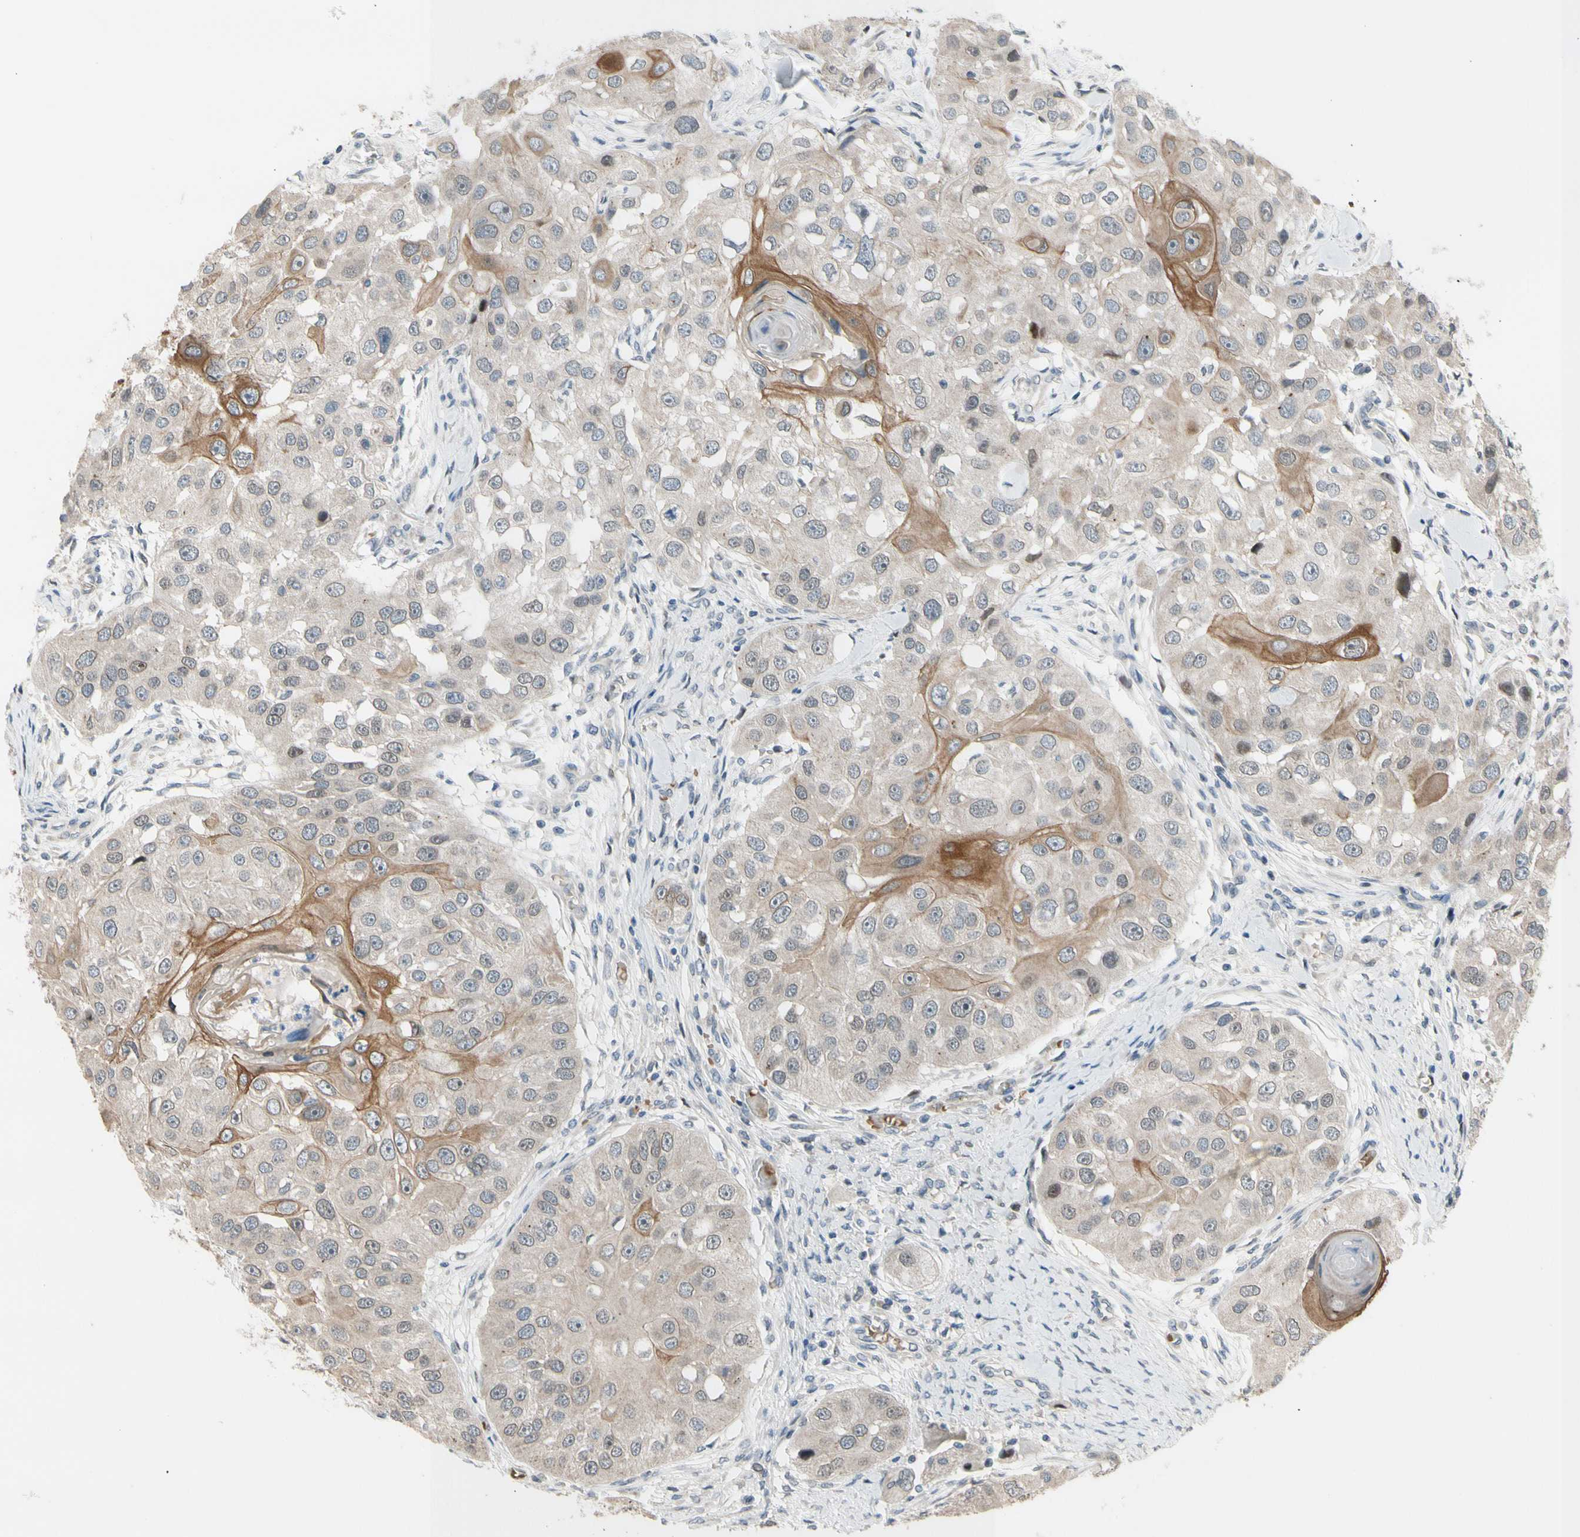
{"staining": {"intensity": "moderate", "quantity": "25%-75%", "location": "cytoplasmic/membranous"}, "tissue": "head and neck cancer", "cell_type": "Tumor cells", "image_type": "cancer", "snomed": [{"axis": "morphology", "description": "Normal tissue, NOS"}, {"axis": "morphology", "description": "Squamous cell carcinoma, NOS"}, {"axis": "topography", "description": "Skeletal muscle"}, {"axis": "topography", "description": "Head-Neck"}], "caption": "Immunohistochemical staining of head and neck cancer (squamous cell carcinoma) shows medium levels of moderate cytoplasmic/membranous staining in approximately 25%-75% of tumor cells. (DAB = brown stain, brightfield microscopy at high magnification).", "gene": "ZNF184", "patient": {"sex": "male", "age": 51}}